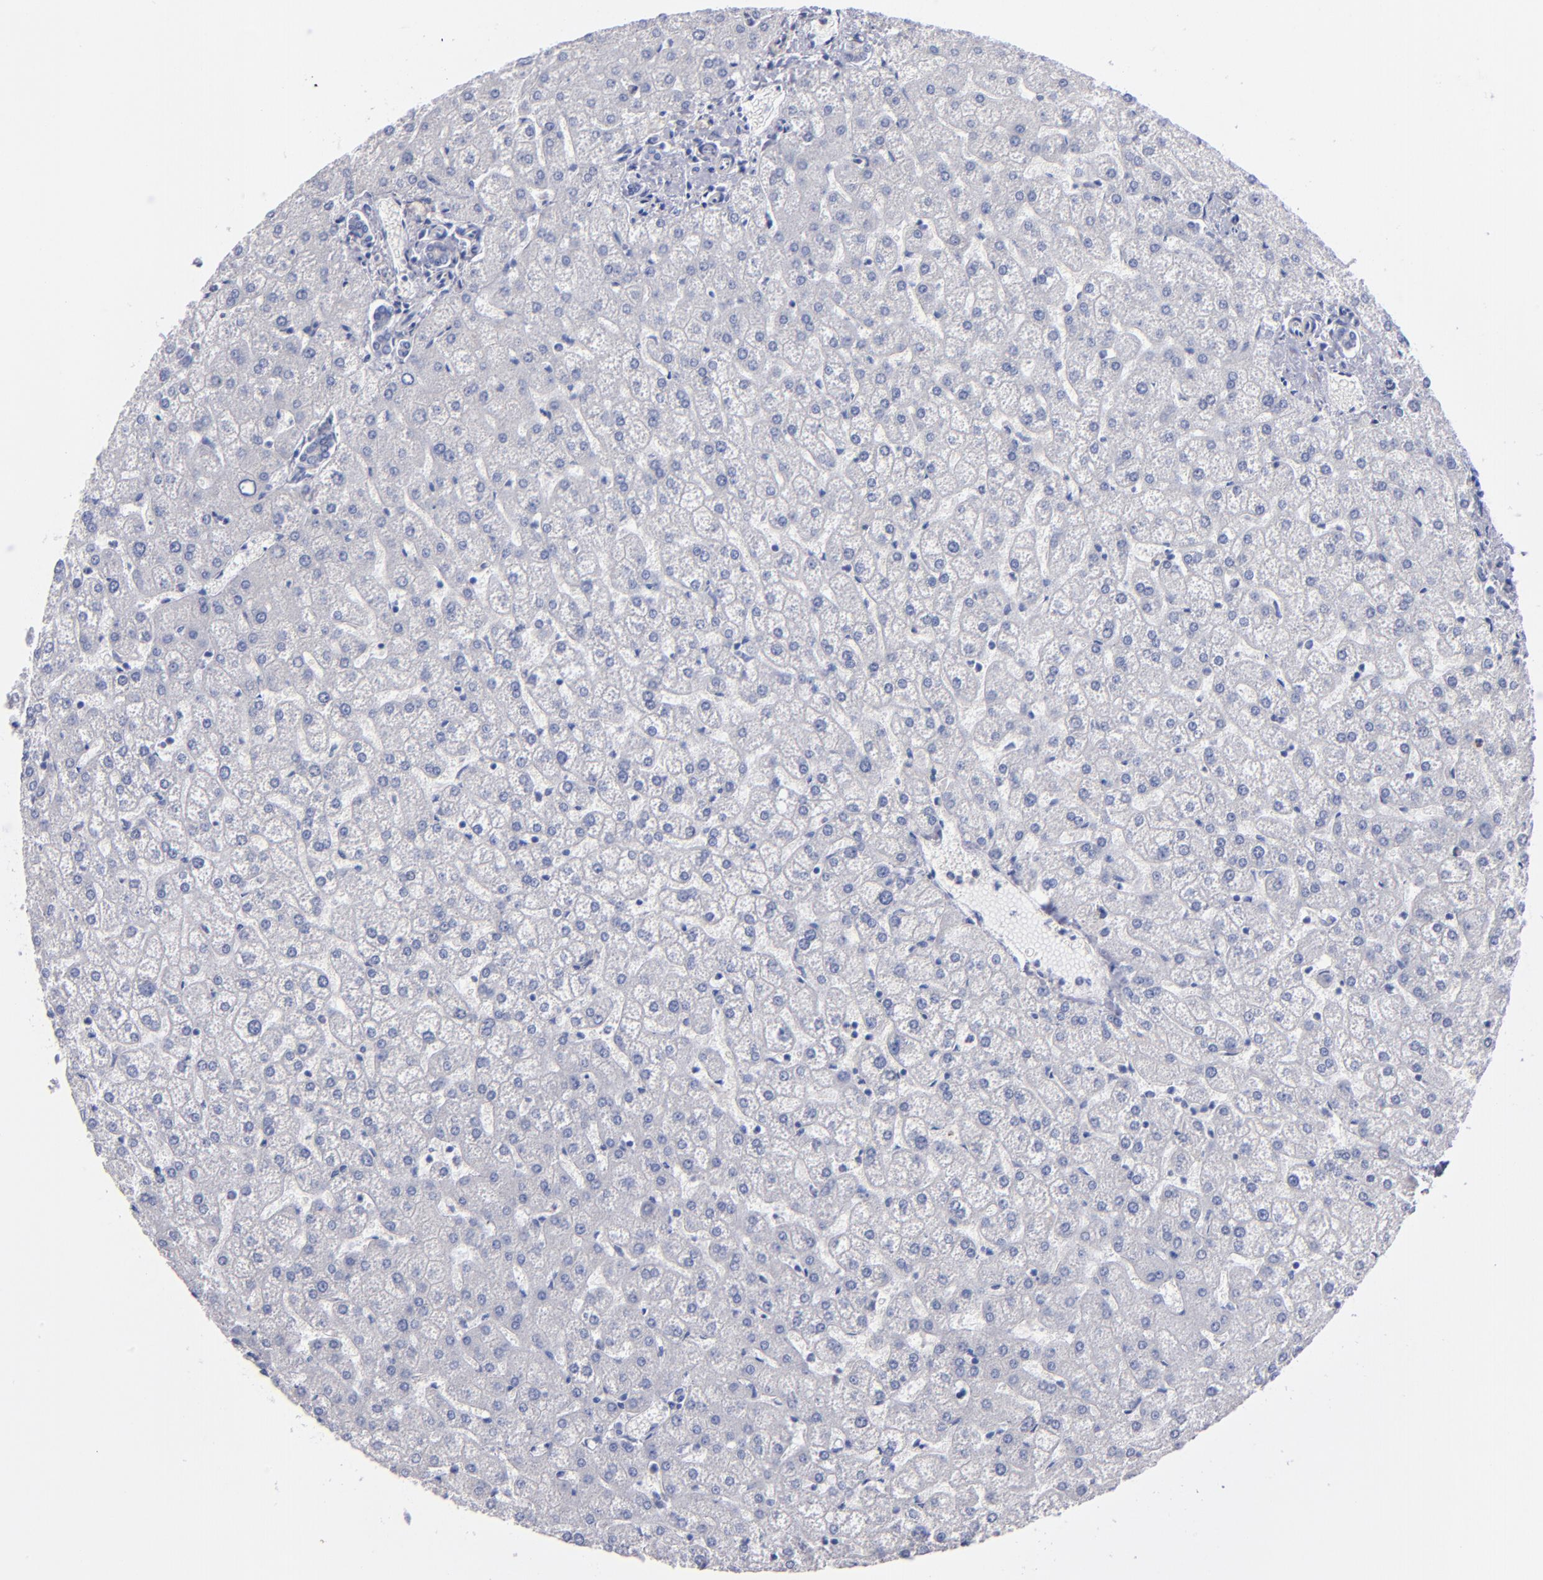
{"staining": {"intensity": "negative", "quantity": "none", "location": "none"}, "tissue": "liver", "cell_type": "Cholangiocytes", "image_type": "normal", "snomed": [{"axis": "morphology", "description": "Normal tissue, NOS"}, {"axis": "topography", "description": "Liver"}], "caption": "The micrograph displays no staining of cholangiocytes in benign liver. Brightfield microscopy of immunohistochemistry stained with DAB (brown) and hematoxylin (blue), captured at high magnification.", "gene": "MFGE8", "patient": {"sex": "female", "age": 32}}